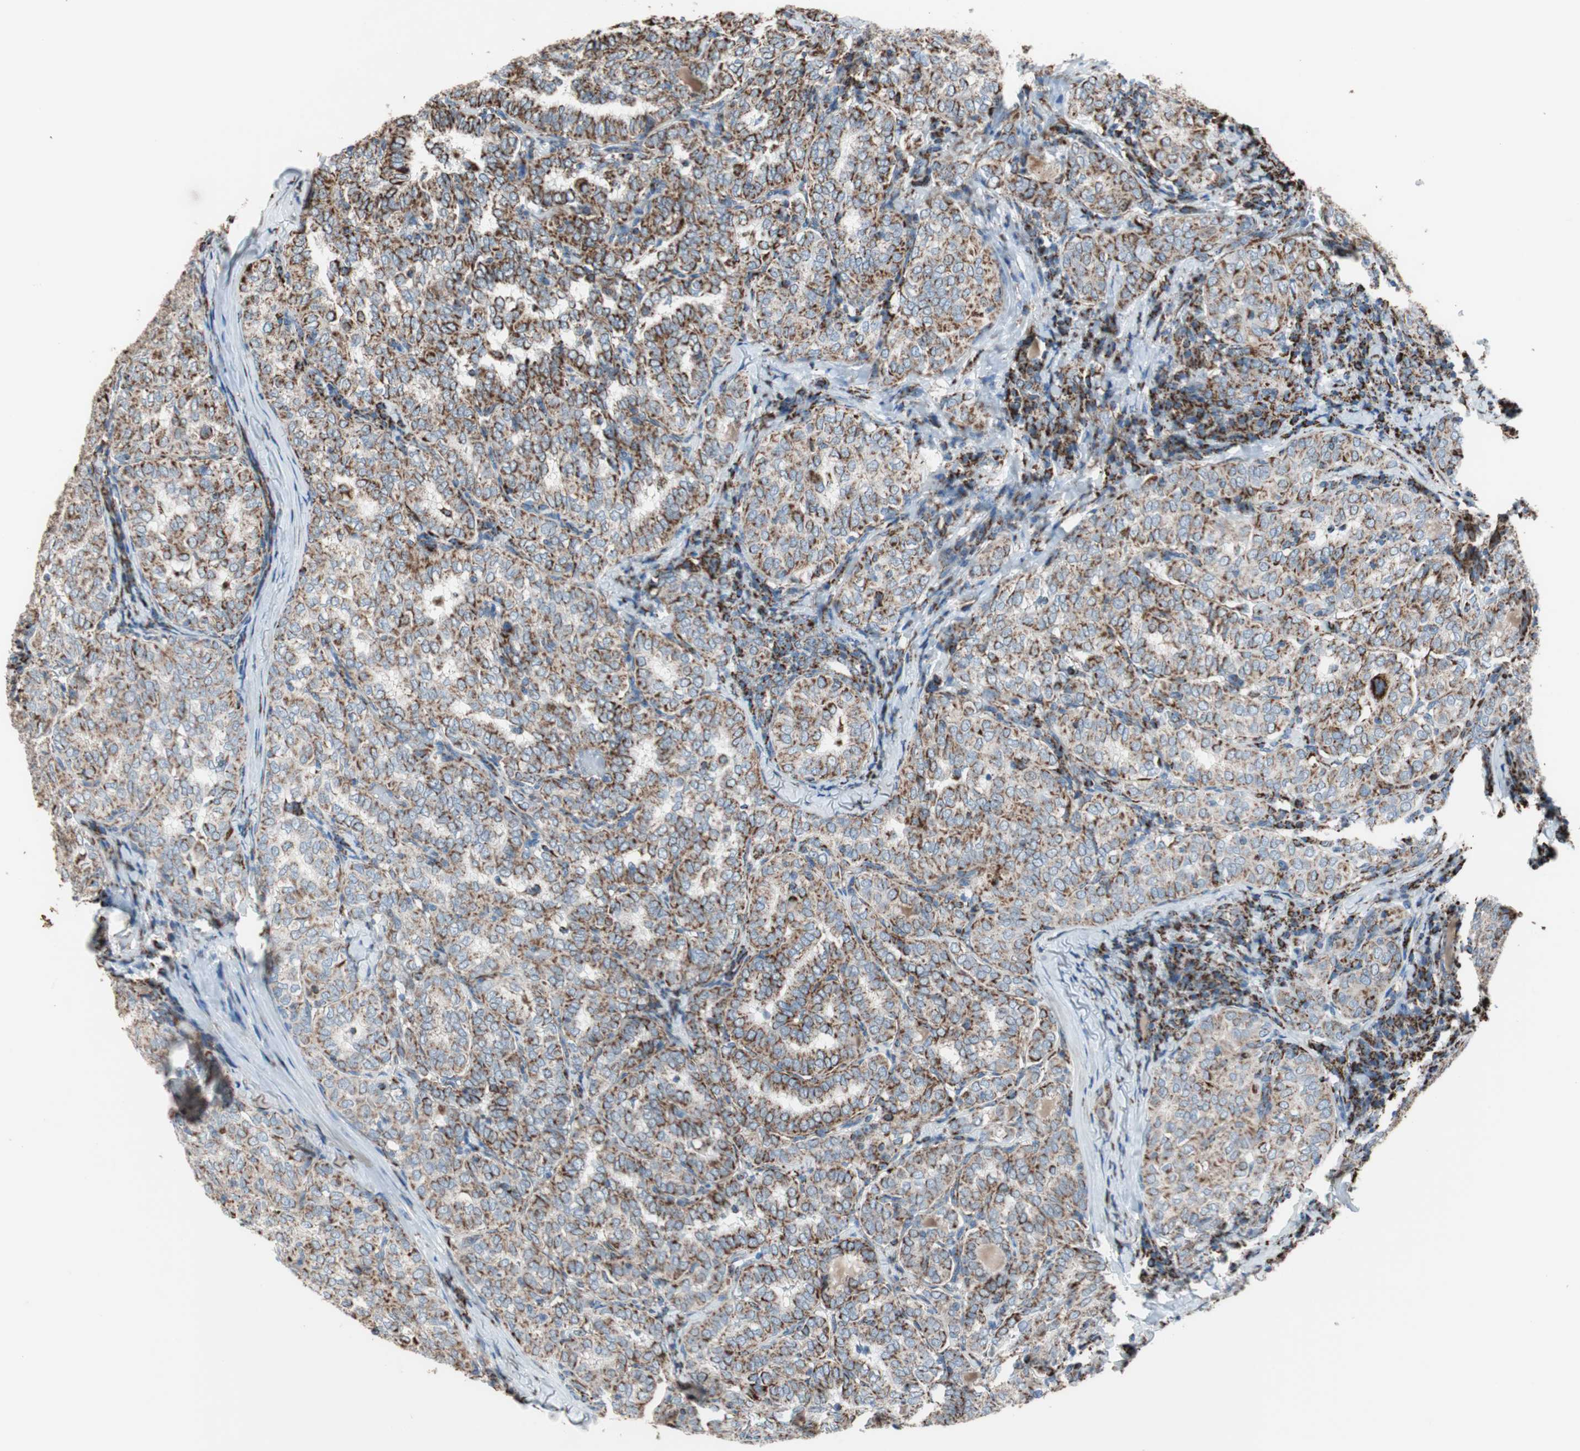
{"staining": {"intensity": "moderate", "quantity": ">75%", "location": "cytoplasmic/membranous"}, "tissue": "thyroid cancer", "cell_type": "Tumor cells", "image_type": "cancer", "snomed": [{"axis": "morphology", "description": "Normal tissue, NOS"}, {"axis": "morphology", "description": "Papillary adenocarcinoma, NOS"}, {"axis": "topography", "description": "Thyroid gland"}], "caption": "Immunohistochemical staining of human thyroid papillary adenocarcinoma displays medium levels of moderate cytoplasmic/membranous protein positivity in about >75% of tumor cells.", "gene": "PCSK4", "patient": {"sex": "female", "age": 30}}